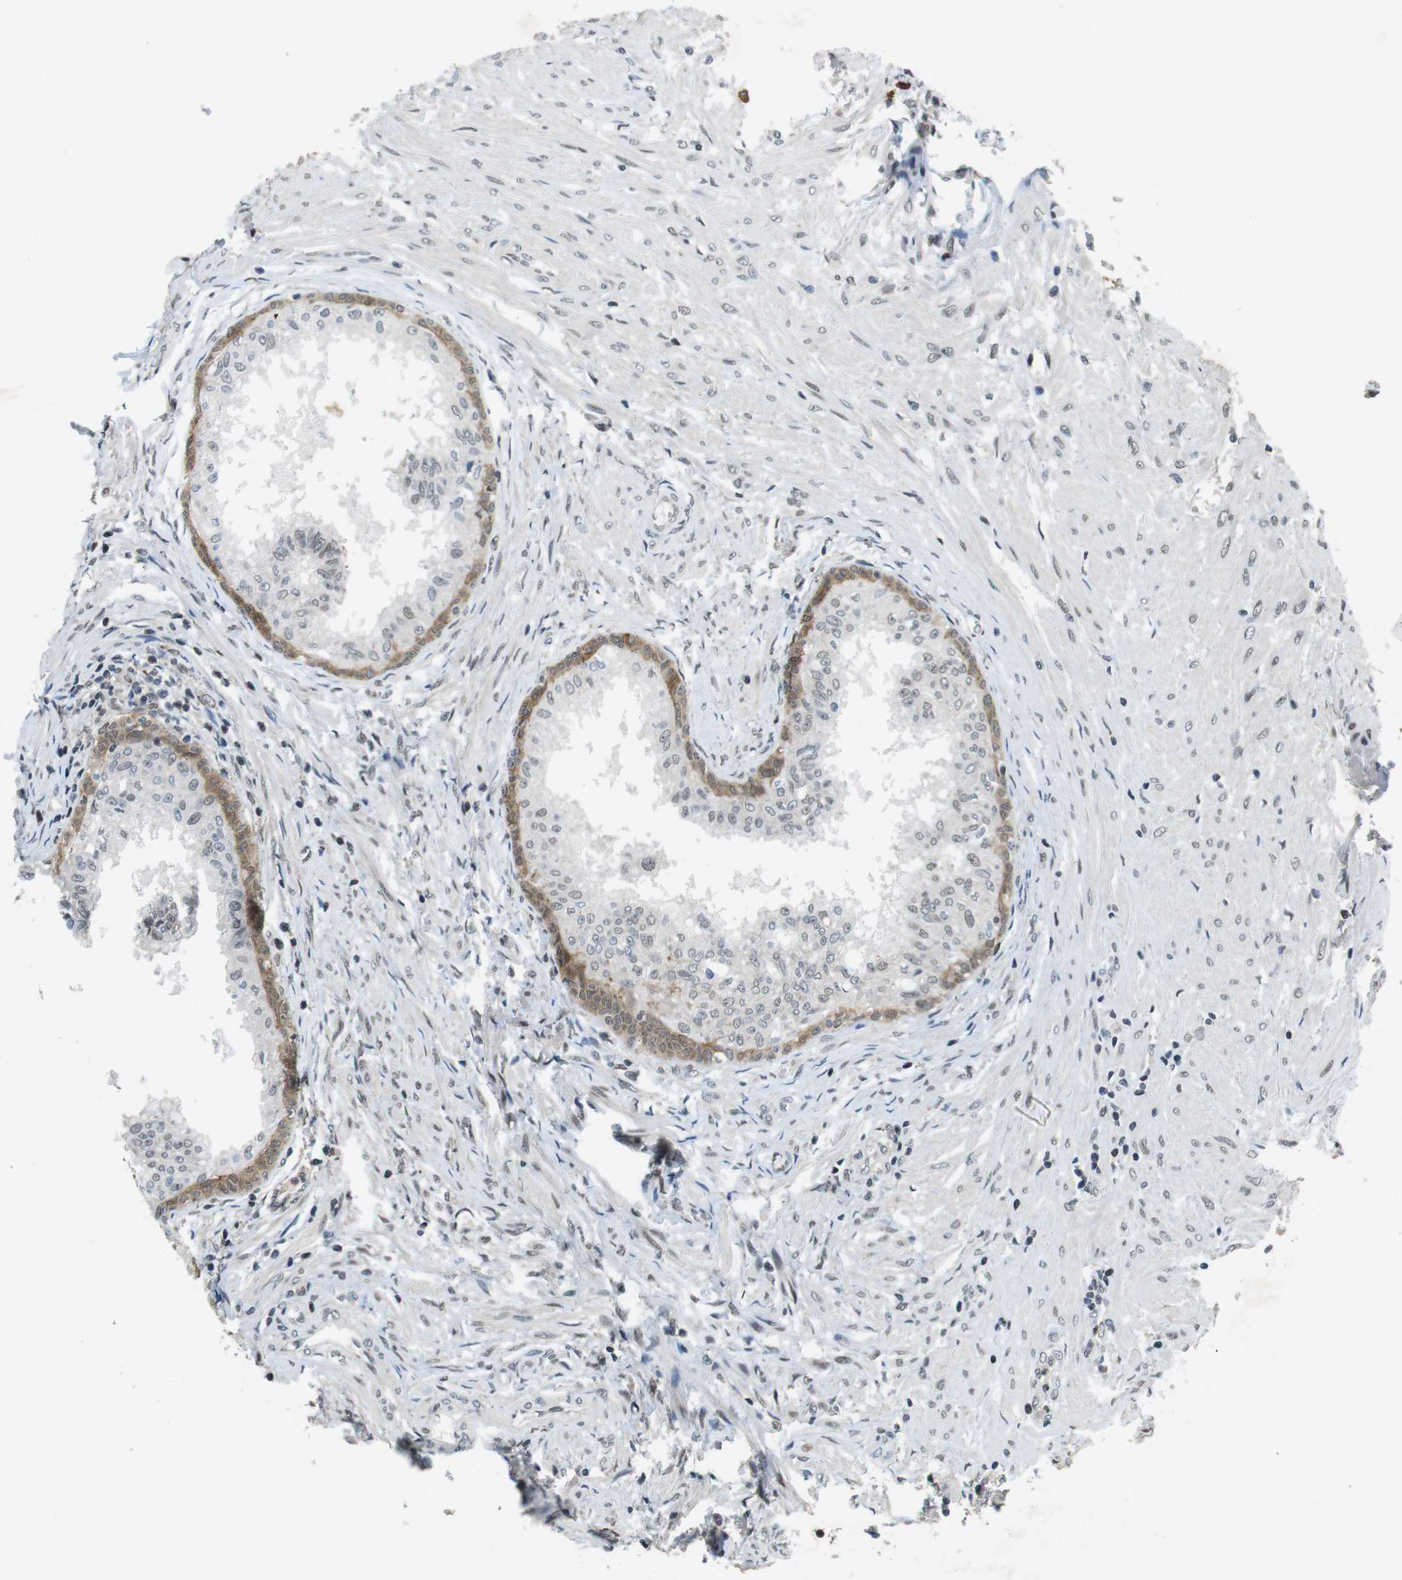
{"staining": {"intensity": "moderate", "quantity": "25%-75%", "location": "cytoplasmic/membranous"}, "tissue": "prostate", "cell_type": "Glandular cells", "image_type": "normal", "snomed": [{"axis": "morphology", "description": "Normal tissue, NOS"}, {"axis": "topography", "description": "Prostate"}, {"axis": "topography", "description": "Seminal veicle"}], "caption": "Immunohistochemical staining of unremarkable human prostate demonstrates moderate cytoplasmic/membranous protein positivity in approximately 25%-75% of glandular cells. (DAB = brown stain, brightfield microscopy at high magnification).", "gene": "NEK4", "patient": {"sex": "male", "age": 60}}